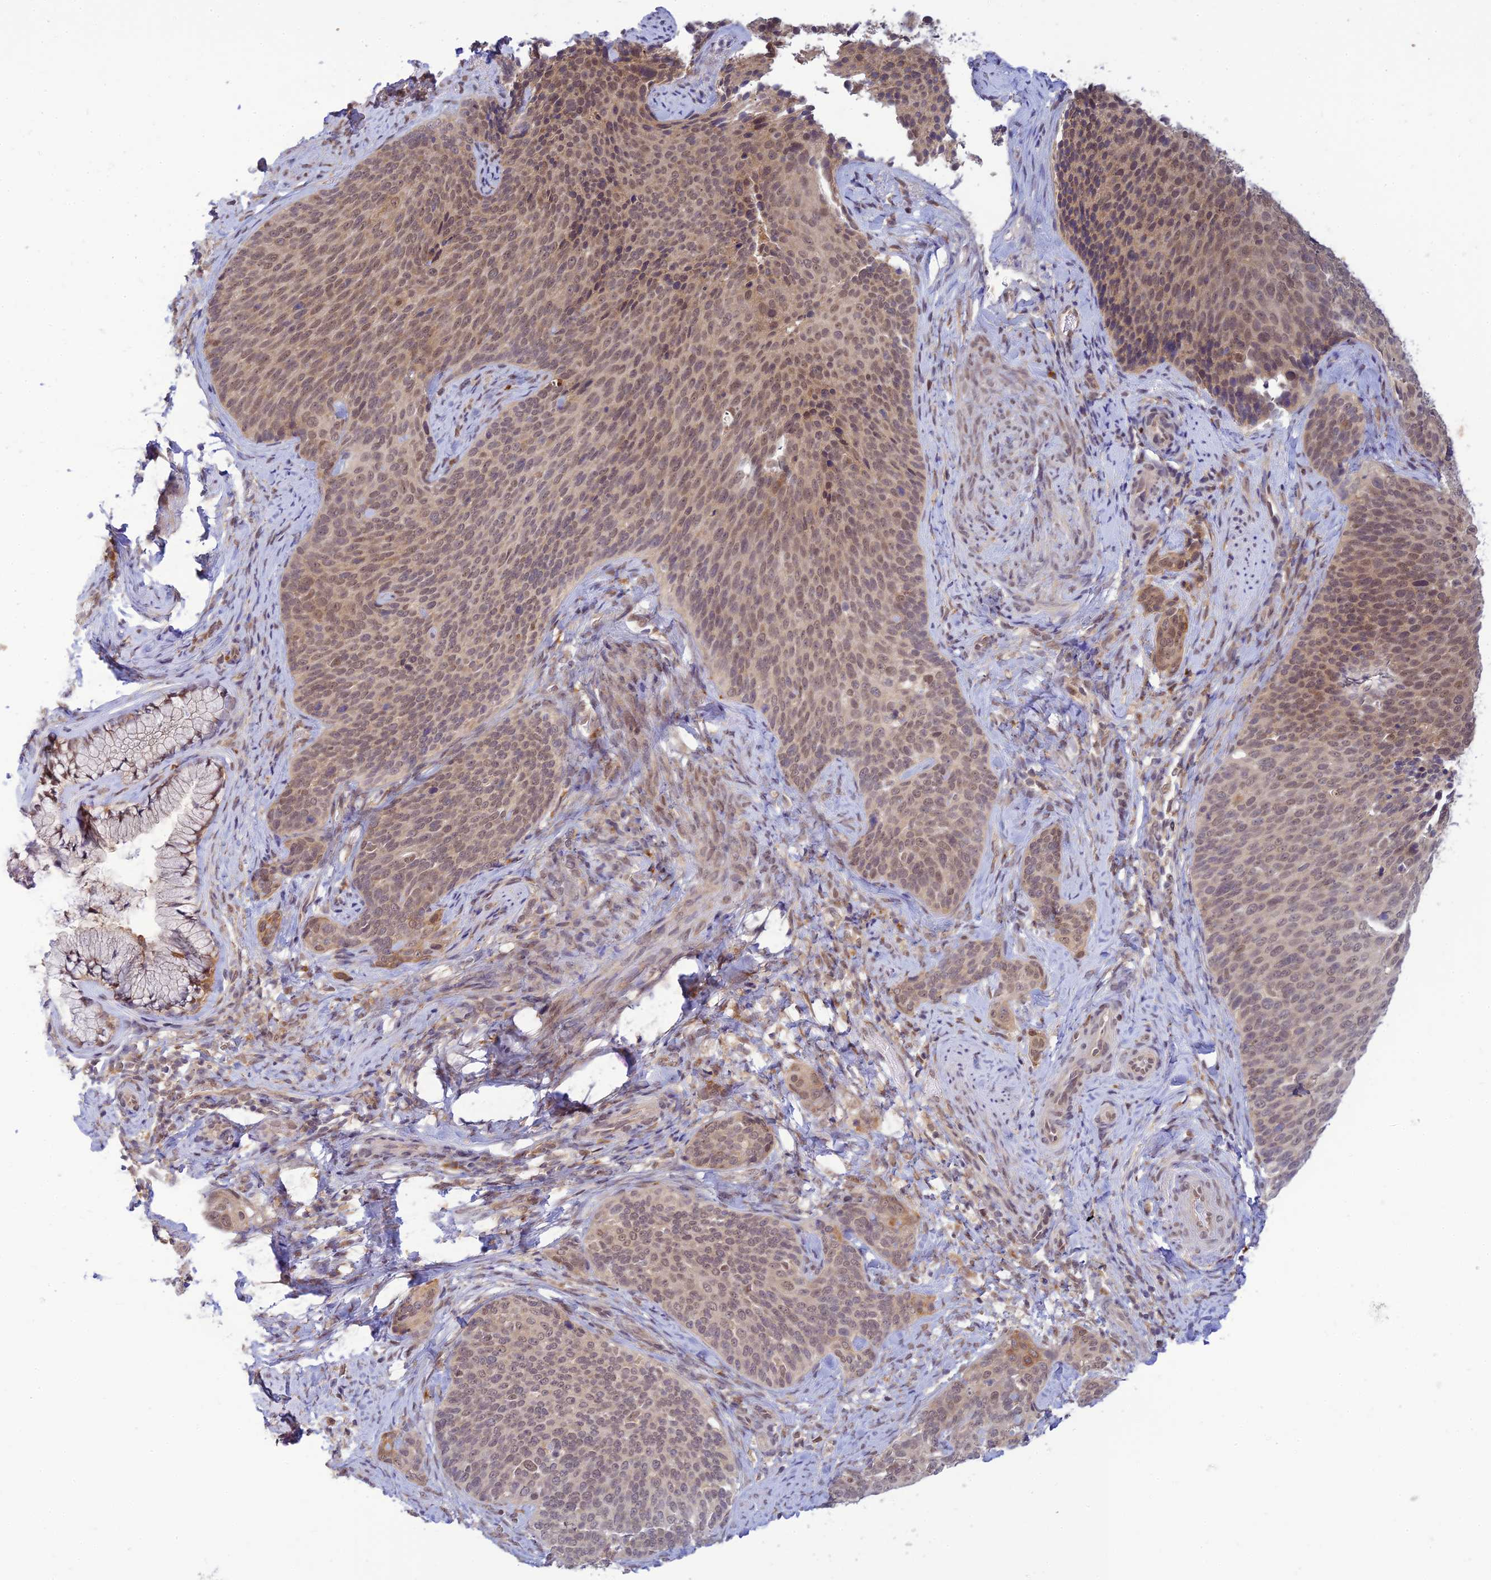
{"staining": {"intensity": "moderate", "quantity": "25%-75%", "location": "nuclear"}, "tissue": "cervical cancer", "cell_type": "Tumor cells", "image_type": "cancer", "snomed": [{"axis": "morphology", "description": "Squamous cell carcinoma, NOS"}, {"axis": "topography", "description": "Cervix"}], "caption": "IHC photomicrograph of cervical cancer stained for a protein (brown), which displays medium levels of moderate nuclear positivity in about 25%-75% of tumor cells.", "gene": "SKIC8", "patient": {"sex": "female", "age": 50}}